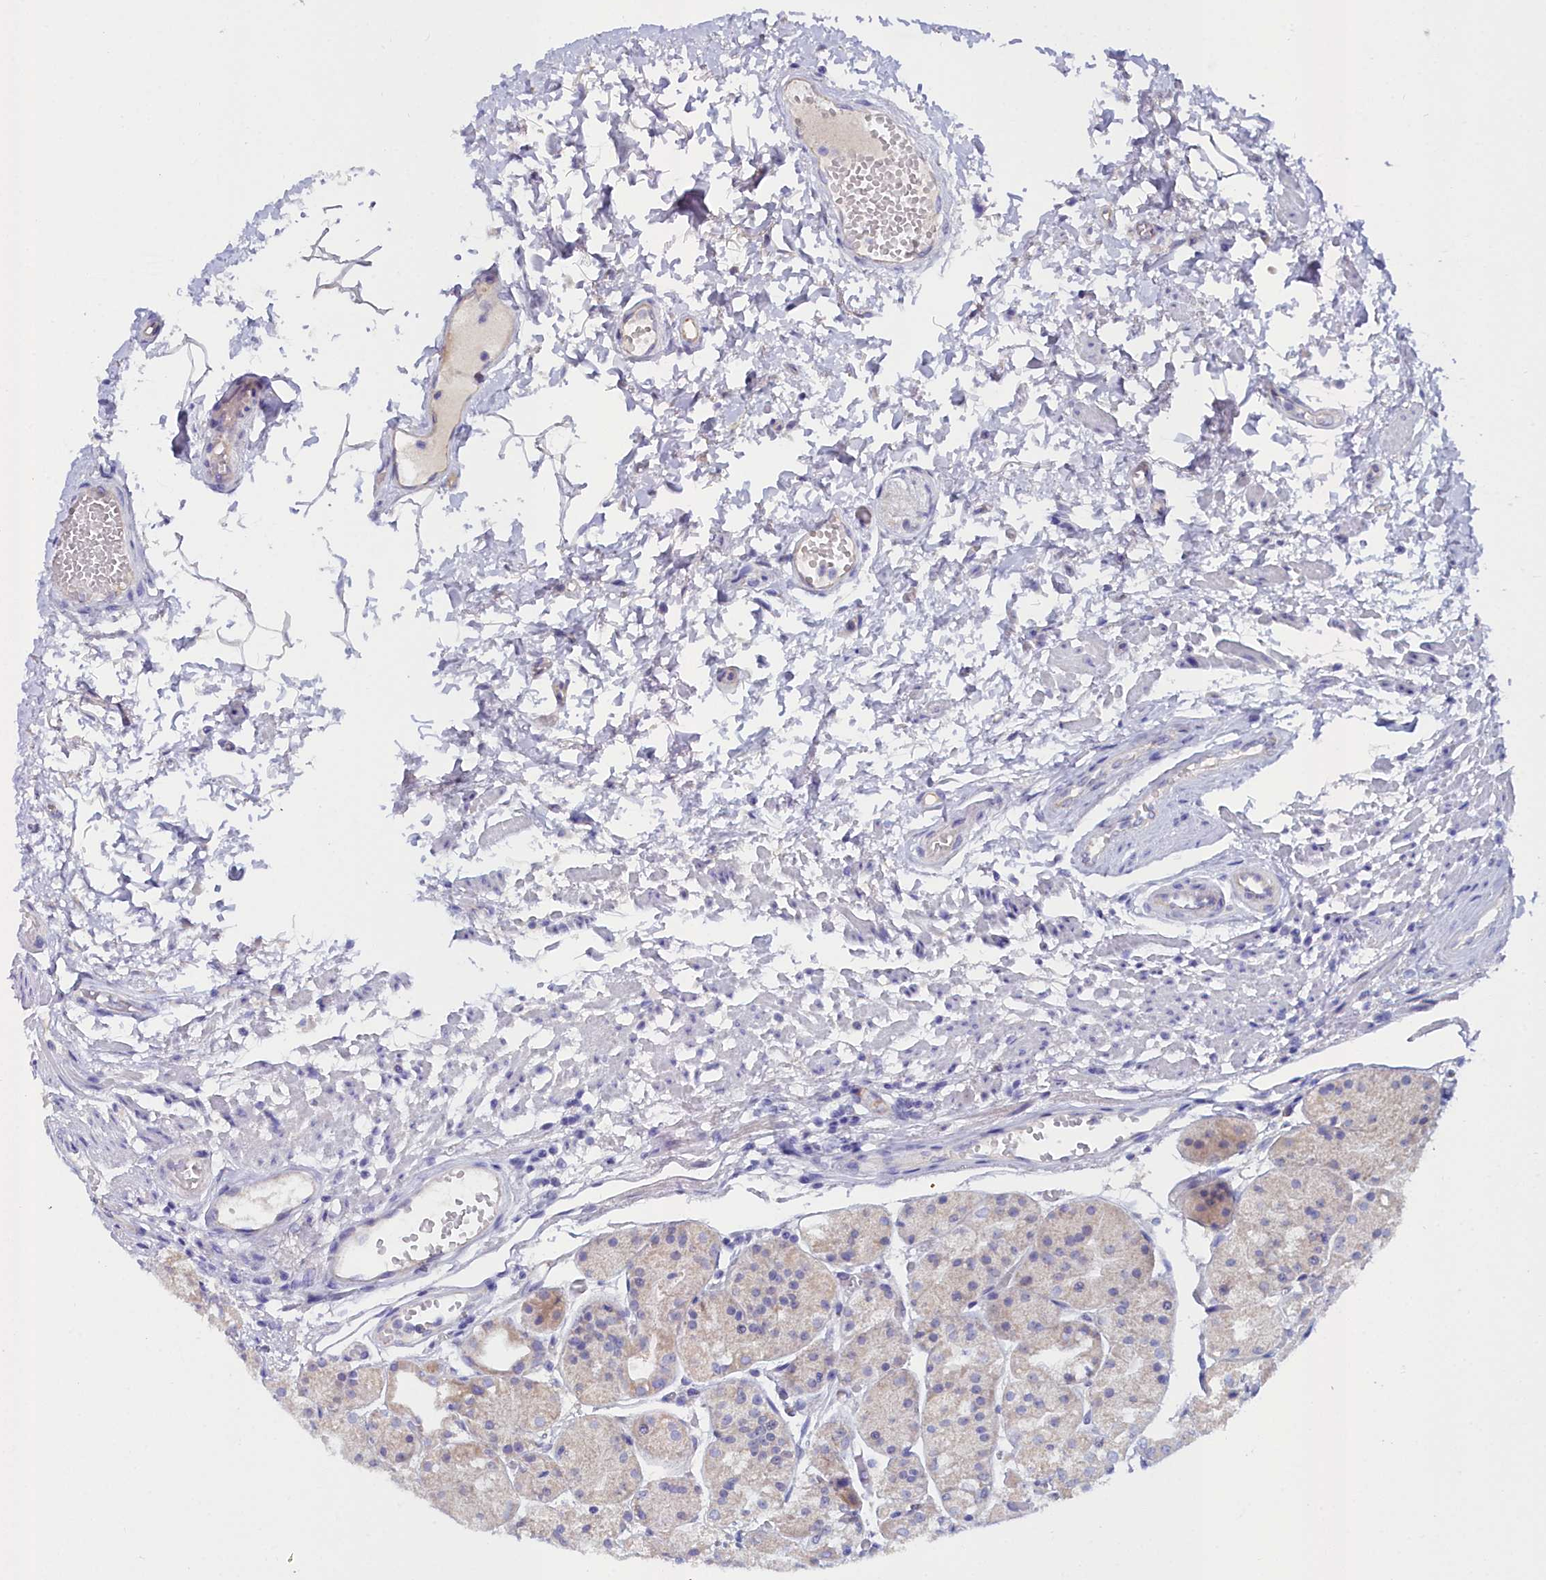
{"staining": {"intensity": "negative", "quantity": "none", "location": "none"}, "tissue": "stomach", "cell_type": "Glandular cells", "image_type": "normal", "snomed": [{"axis": "morphology", "description": "Normal tissue, NOS"}, {"axis": "topography", "description": "Stomach, upper"}], "caption": "Immunohistochemistry micrograph of benign human stomach stained for a protein (brown), which shows no expression in glandular cells. The staining is performed using DAB (3,3'-diaminobenzidine) brown chromogen with nuclei counter-stained in using hematoxylin.", "gene": "SLC49A3", "patient": {"sex": "male", "age": 72}}